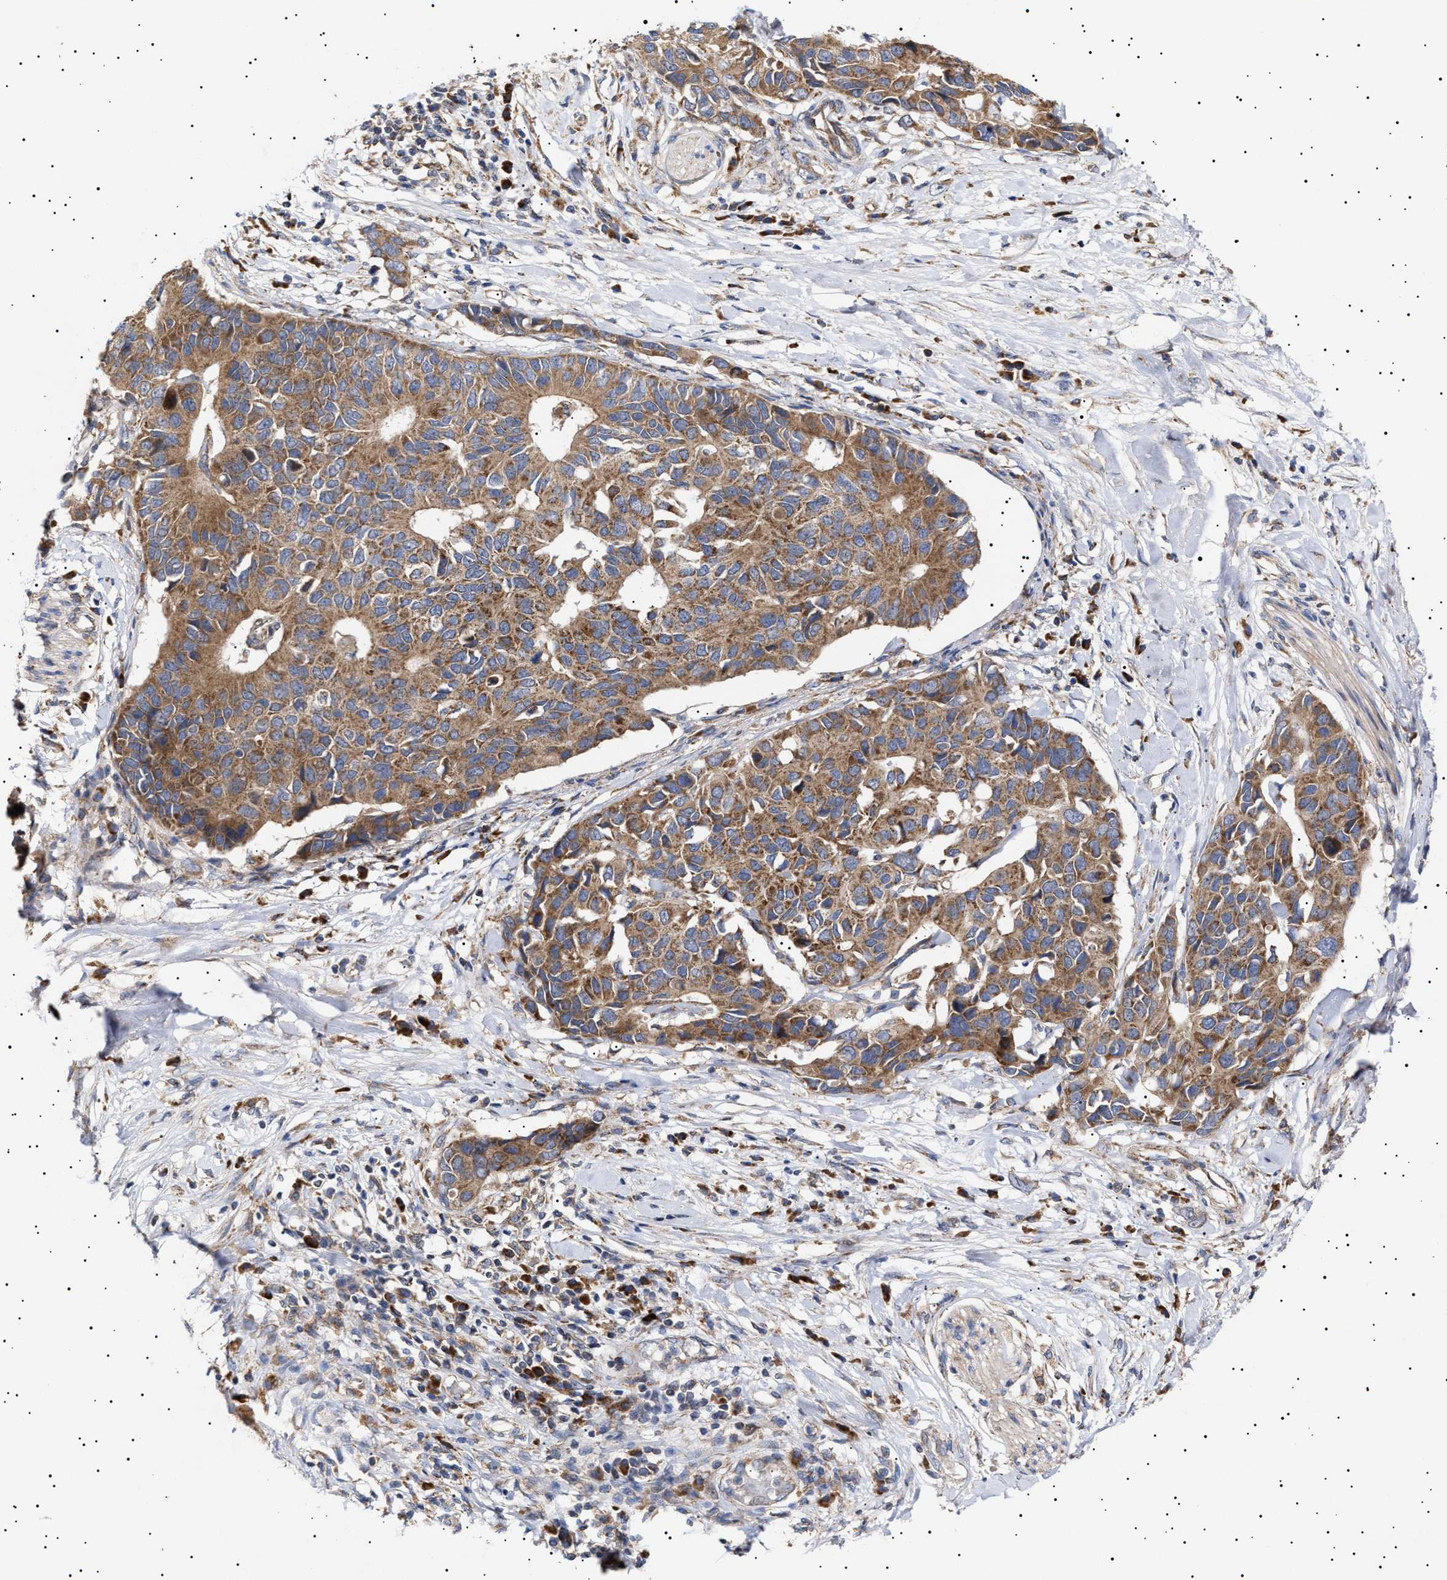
{"staining": {"intensity": "moderate", "quantity": ">75%", "location": "cytoplasmic/membranous"}, "tissue": "pancreatic cancer", "cell_type": "Tumor cells", "image_type": "cancer", "snomed": [{"axis": "morphology", "description": "Adenocarcinoma, NOS"}, {"axis": "topography", "description": "Pancreas"}], "caption": "DAB immunohistochemical staining of adenocarcinoma (pancreatic) shows moderate cytoplasmic/membranous protein staining in about >75% of tumor cells.", "gene": "MRPL10", "patient": {"sex": "female", "age": 56}}